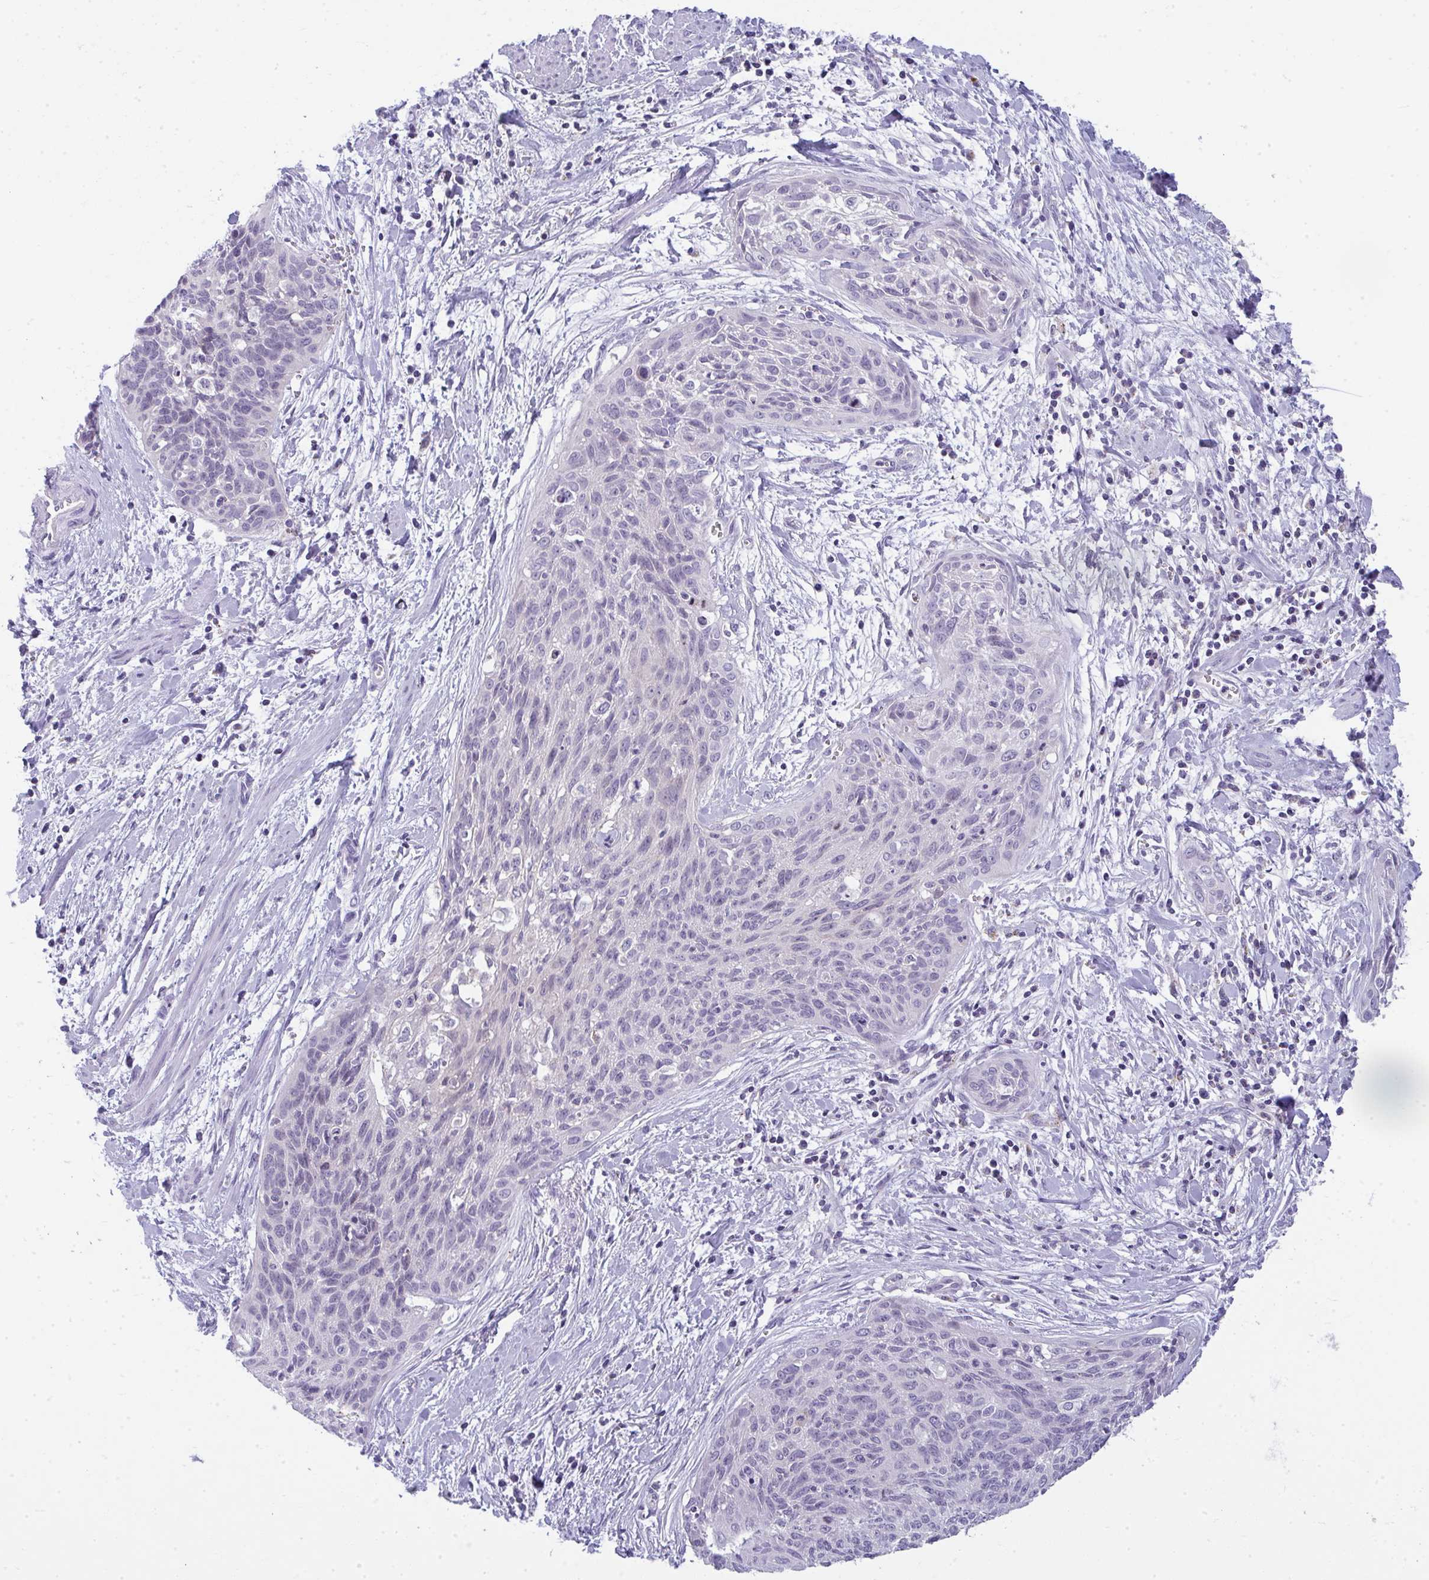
{"staining": {"intensity": "moderate", "quantity": "25%-75%", "location": "cytoplasmic/membranous"}, "tissue": "cervical cancer", "cell_type": "Tumor cells", "image_type": "cancer", "snomed": [{"axis": "morphology", "description": "Squamous cell carcinoma, NOS"}, {"axis": "topography", "description": "Cervix"}], "caption": "Immunohistochemical staining of human cervical cancer demonstrates moderate cytoplasmic/membranous protein positivity in about 25%-75% of tumor cells.", "gene": "VPS4B", "patient": {"sex": "female", "age": 55}}